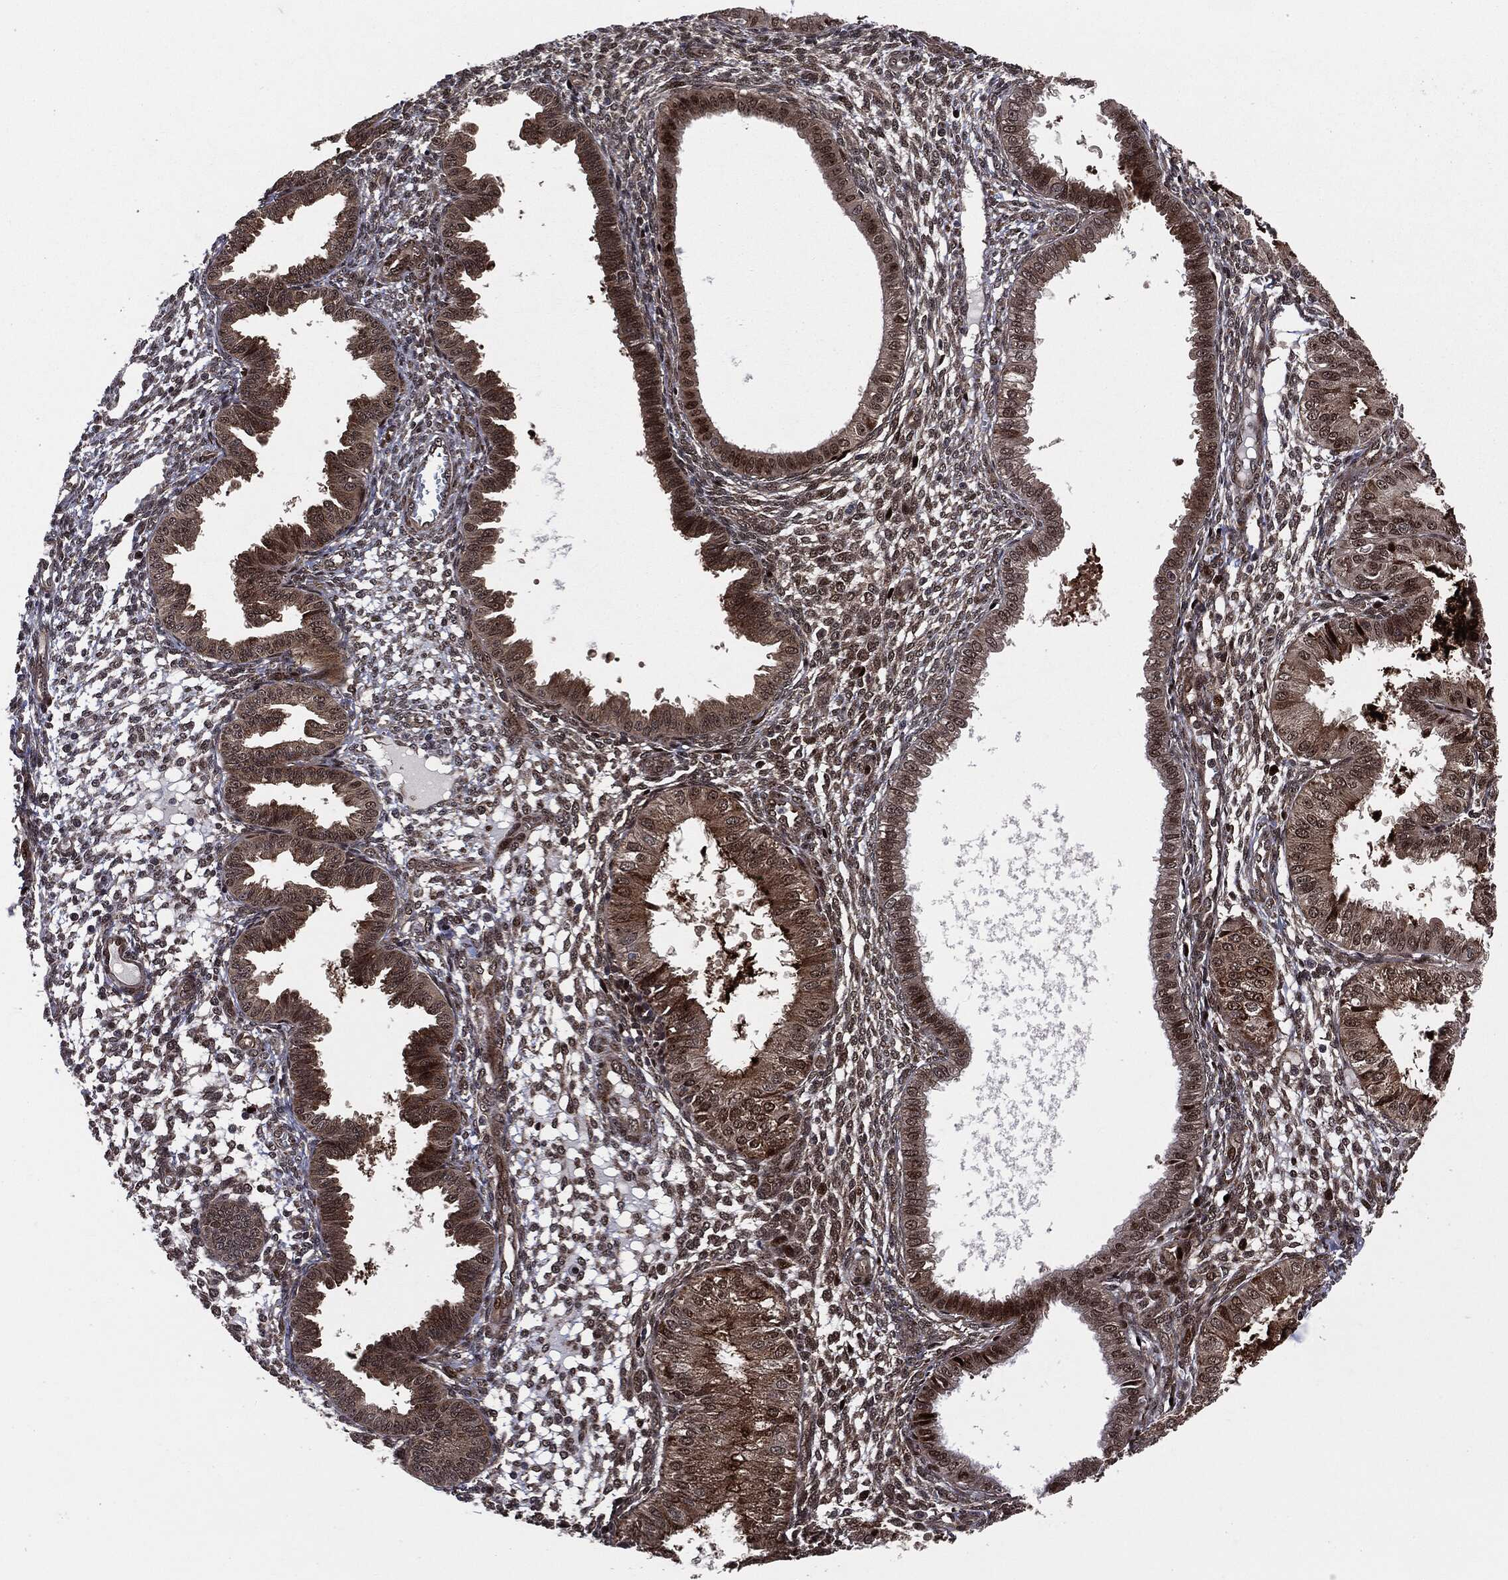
{"staining": {"intensity": "strong", "quantity": "25%-75%", "location": "nuclear"}, "tissue": "endometrium", "cell_type": "Cells in endometrial stroma", "image_type": "normal", "snomed": [{"axis": "morphology", "description": "Normal tissue, NOS"}, {"axis": "topography", "description": "Endometrium"}], "caption": "Immunohistochemical staining of normal human endometrium displays strong nuclear protein positivity in approximately 25%-75% of cells in endometrial stroma.", "gene": "SMAD4", "patient": {"sex": "female", "age": 43}}